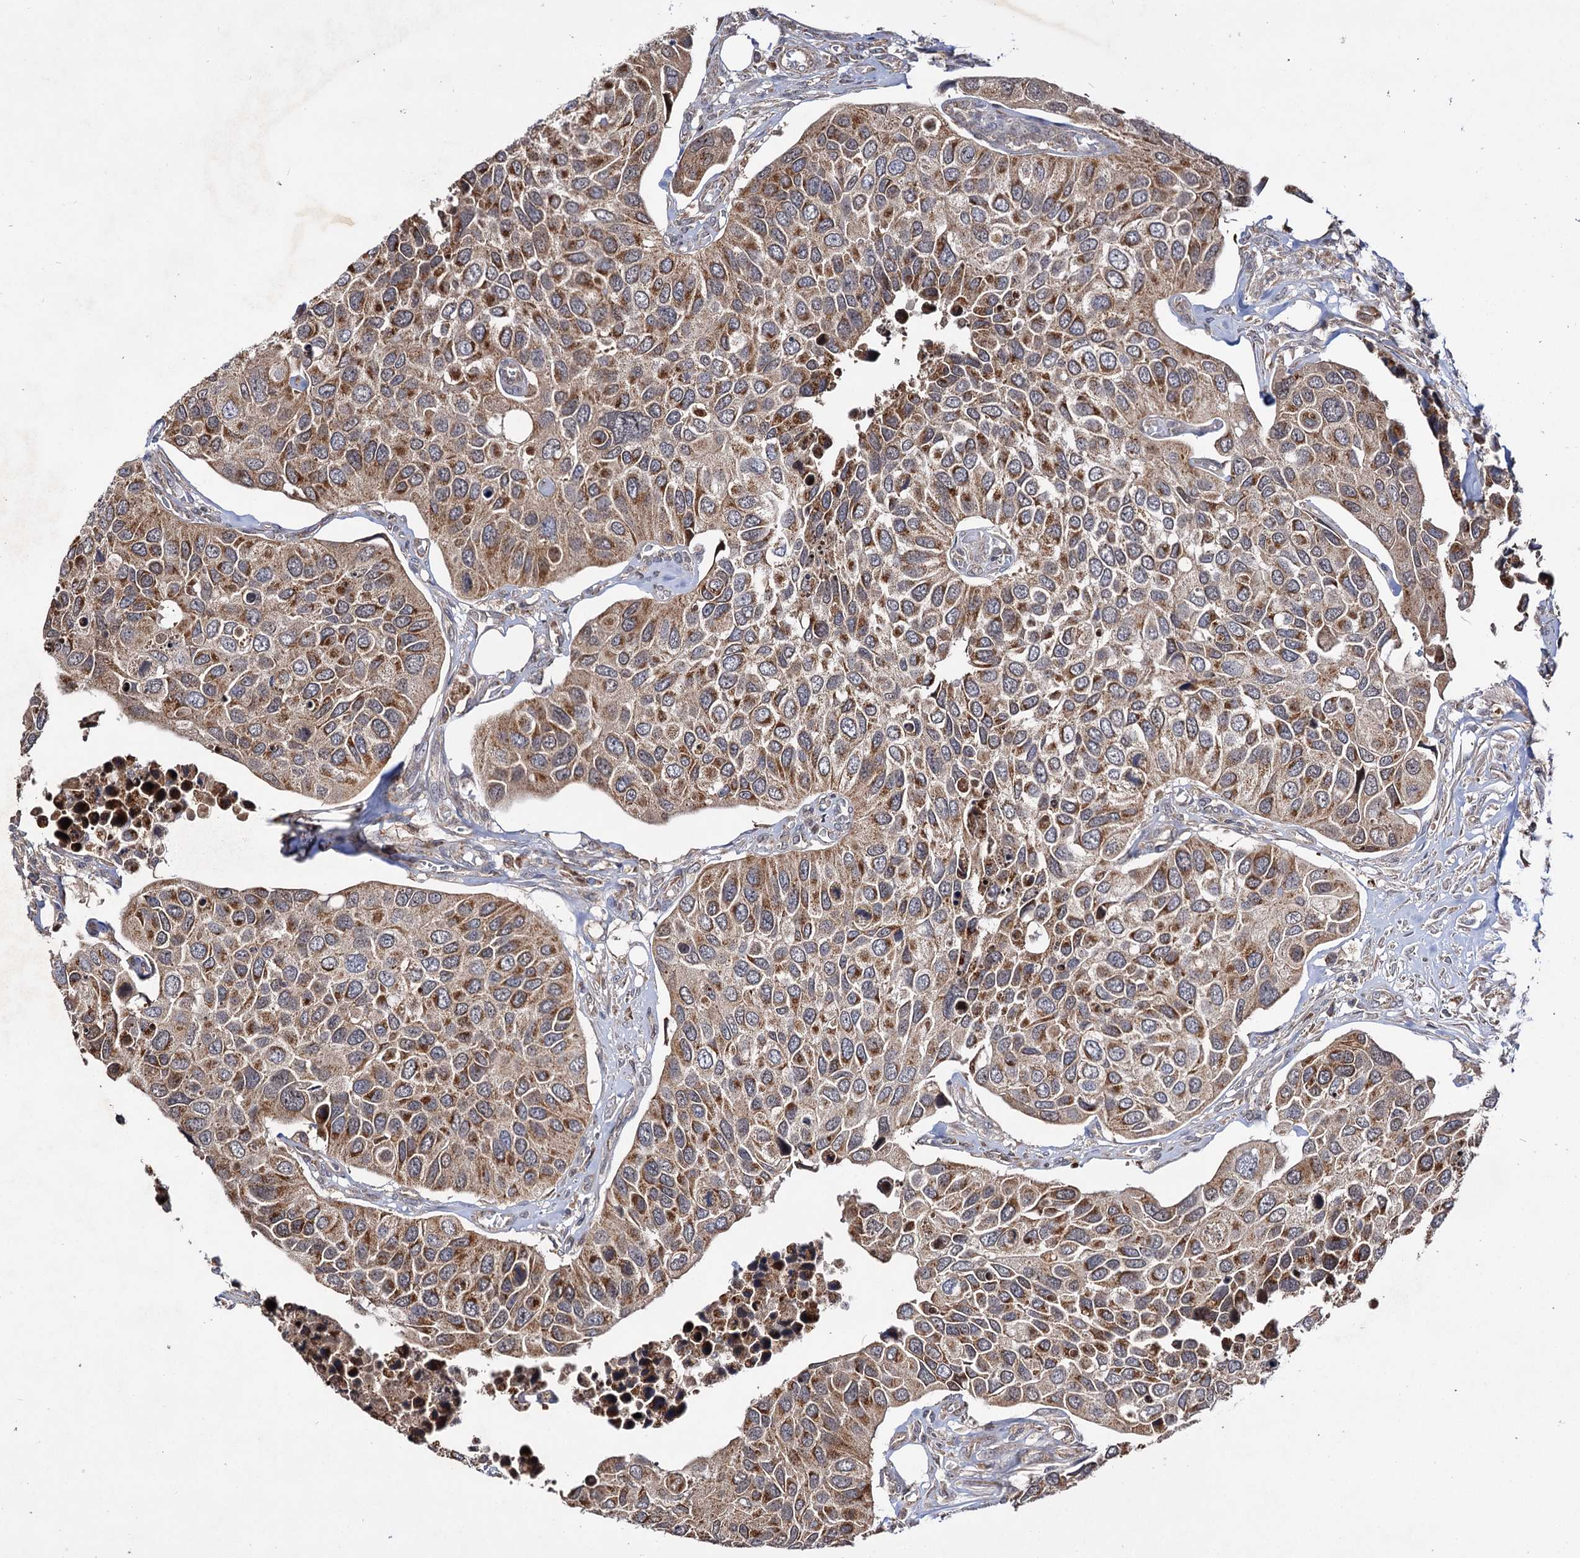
{"staining": {"intensity": "moderate", "quantity": ">75%", "location": "cytoplasmic/membranous"}, "tissue": "urothelial cancer", "cell_type": "Tumor cells", "image_type": "cancer", "snomed": [{"axis": "morphology", "description": "Urothelial carcinoma, High grade"}, {"axis": "topography", "description": "Urinary bladder"}], "caption": "This image shows immunohistochemistry (IHC) staining of human urothelial carcinoma (high-grade), with medium moderate cytoplasmic/membranous expression in about >75% of tumor cells.", "gene": "CEP76", "patient": {"sex": "male", "age": 74}}